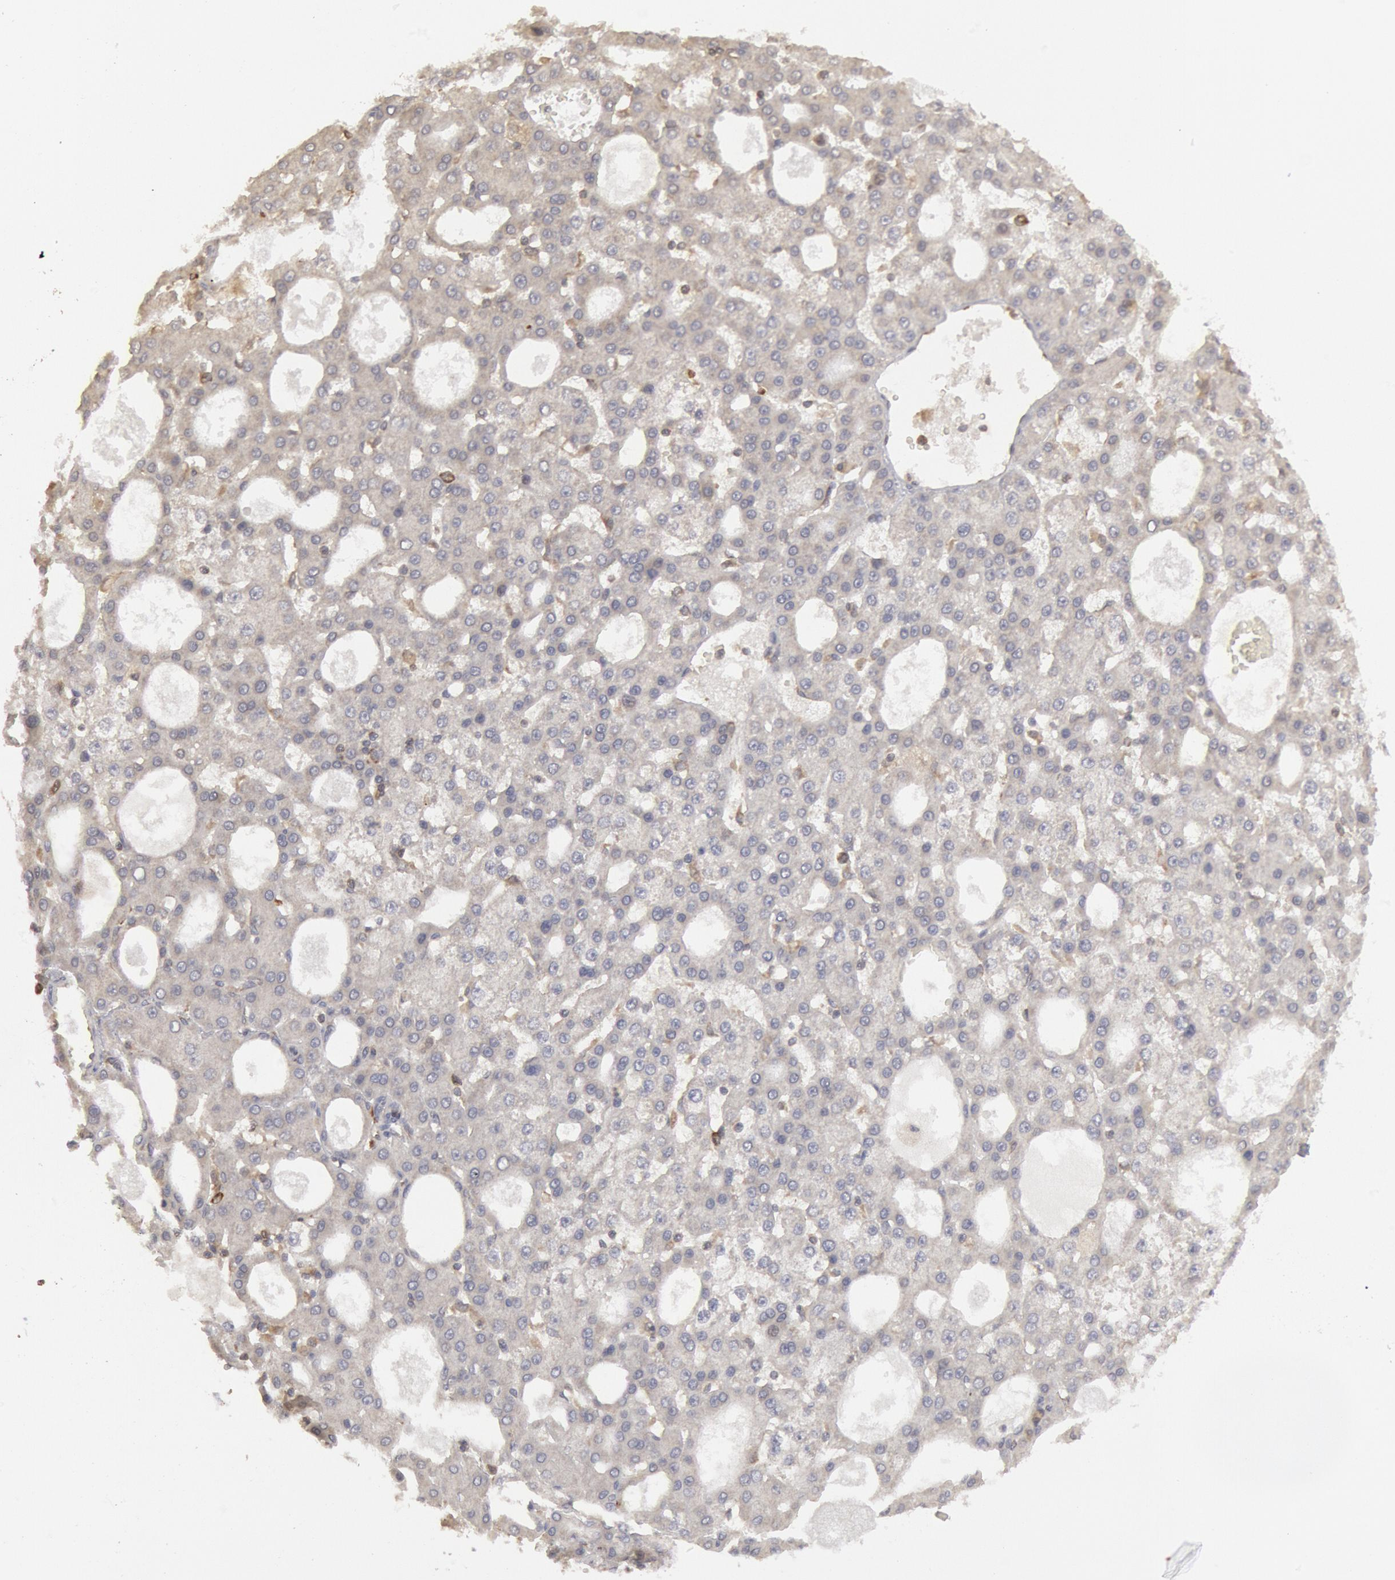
{"staining": {"intensity": "negative", "quantity": "none", "location": "none"}, "tissue": "liver cancer", "cell_type": "Tumor cells", "image_type": "cancer", "snomed": [{"axis": "morphology", "description": "Carcinoma, Hepatocellular, NOS"}, {"axis": "topography", "description": "Liver"}], "caption": "Tumor cells show no significant staining in liver cancer.", "gene": "OSBPL8", "patient": {"sex": "male", "age": 47}}